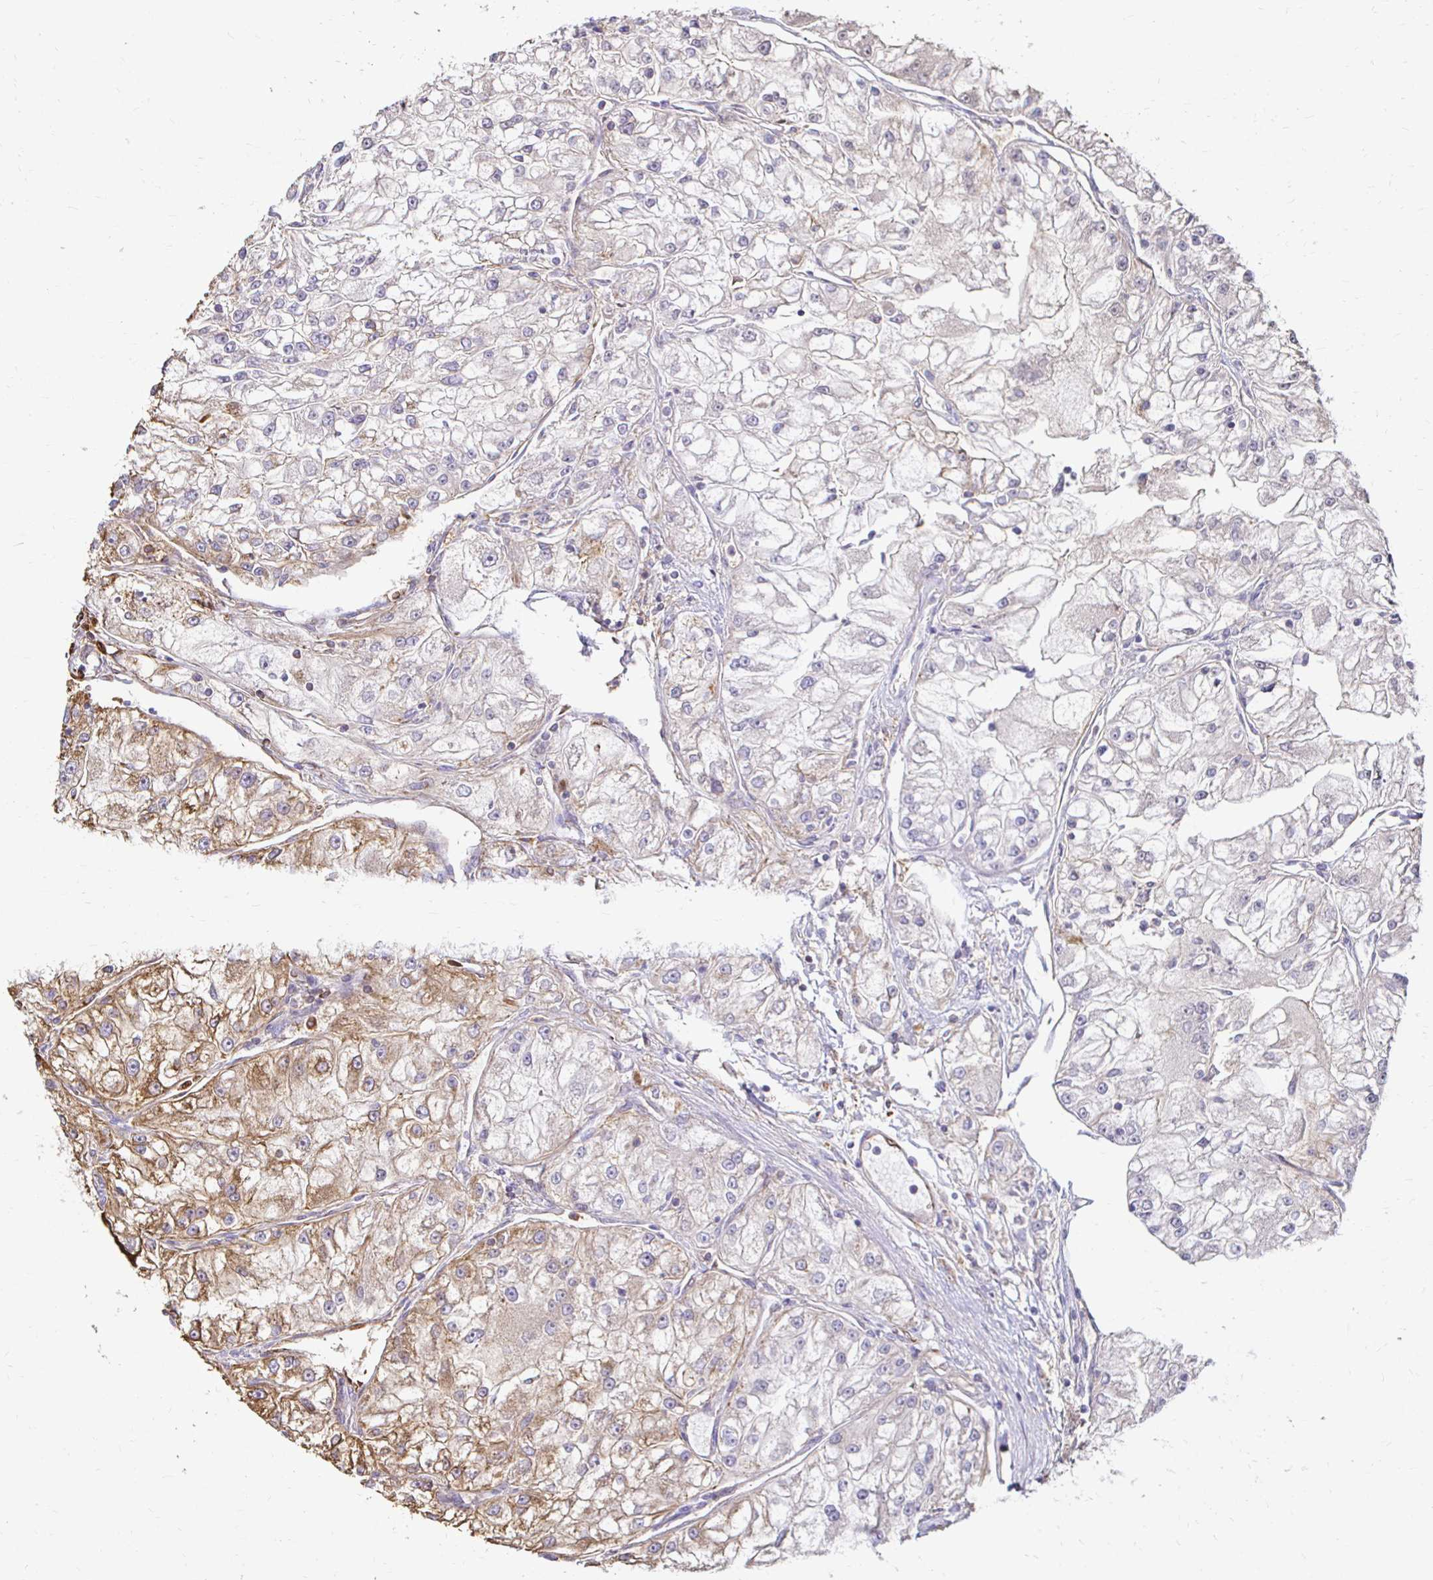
{"staining": {"intensity": "moderate", "quantity": "<25%", "location": "cytoplasmic/membranous"}, "tissue": "renal cancer", "cell_type": "Tumor cells", "image_type": "cancer", "snomed": [{"axis": "morphology", "description": "Adenocarcinoma, NOS"}, {"axis": "topography", "description": "Kidney"}], "caption": "Renal adenocarcinoma tissue reveals moderate cytoplasmic/membranous positivity in about <25% of tumor cells", "gene": "TAS1R3", "patient": {"sex": "female", "age": 72}}